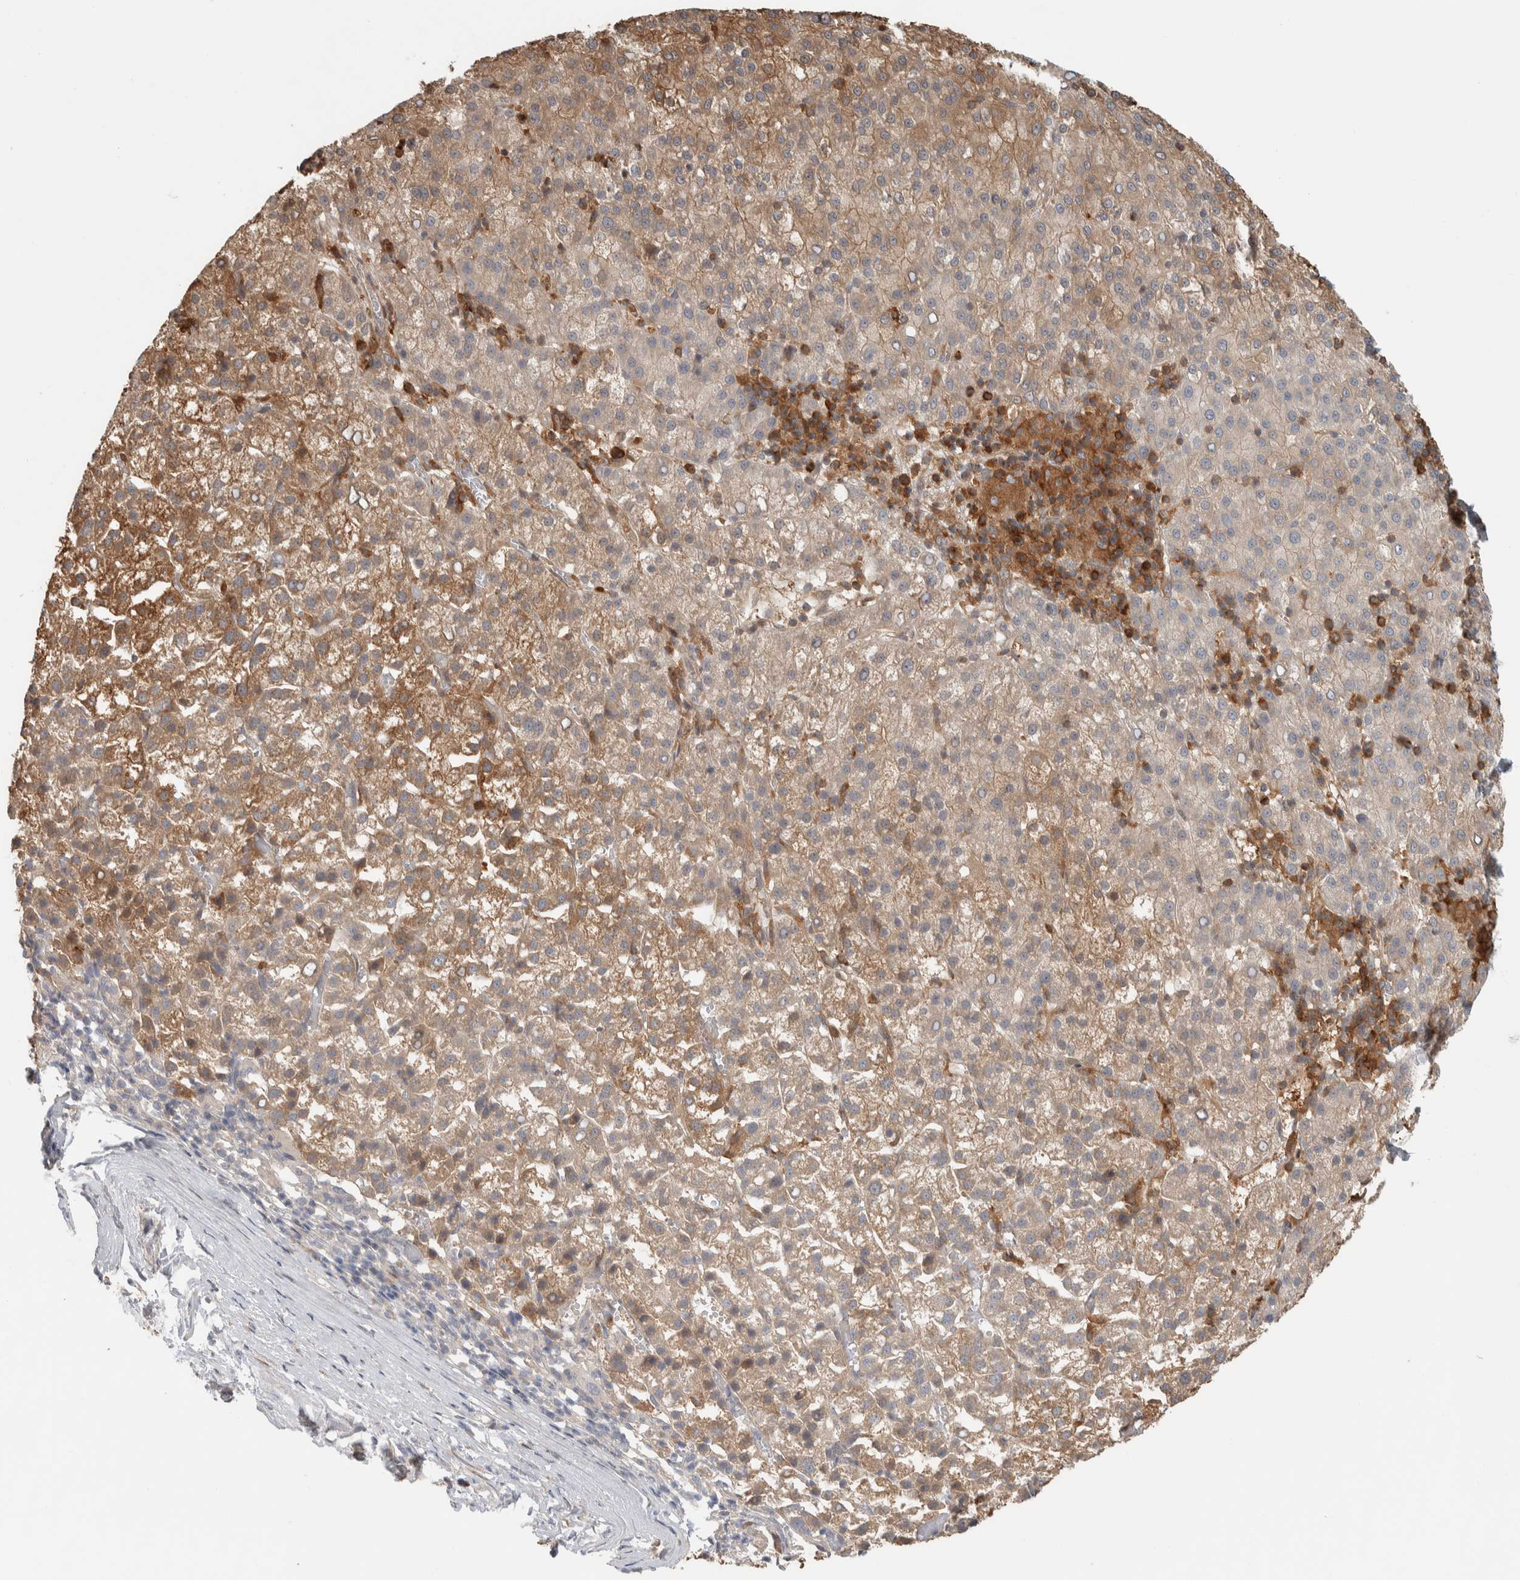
{"staining": {"intensity": "moderate", "quantity": ">75%", "location": "cytoplasmic/membranous"}, "tissue": "liver cancer", "cell_type": "Tumor cells", "image_type": "cancer", "snomed": [{"axis": "morphology", "description": "Carcinoma, Hepatocellular, NOS"}, {"axis": "topography", "description": "Liver"}], "caption": "Human liver cancer stained with a protein marker reveals moderate staining in tumor cells.", "gene": "CNTROB", "patient": {"sex": "female", "age": 58}}